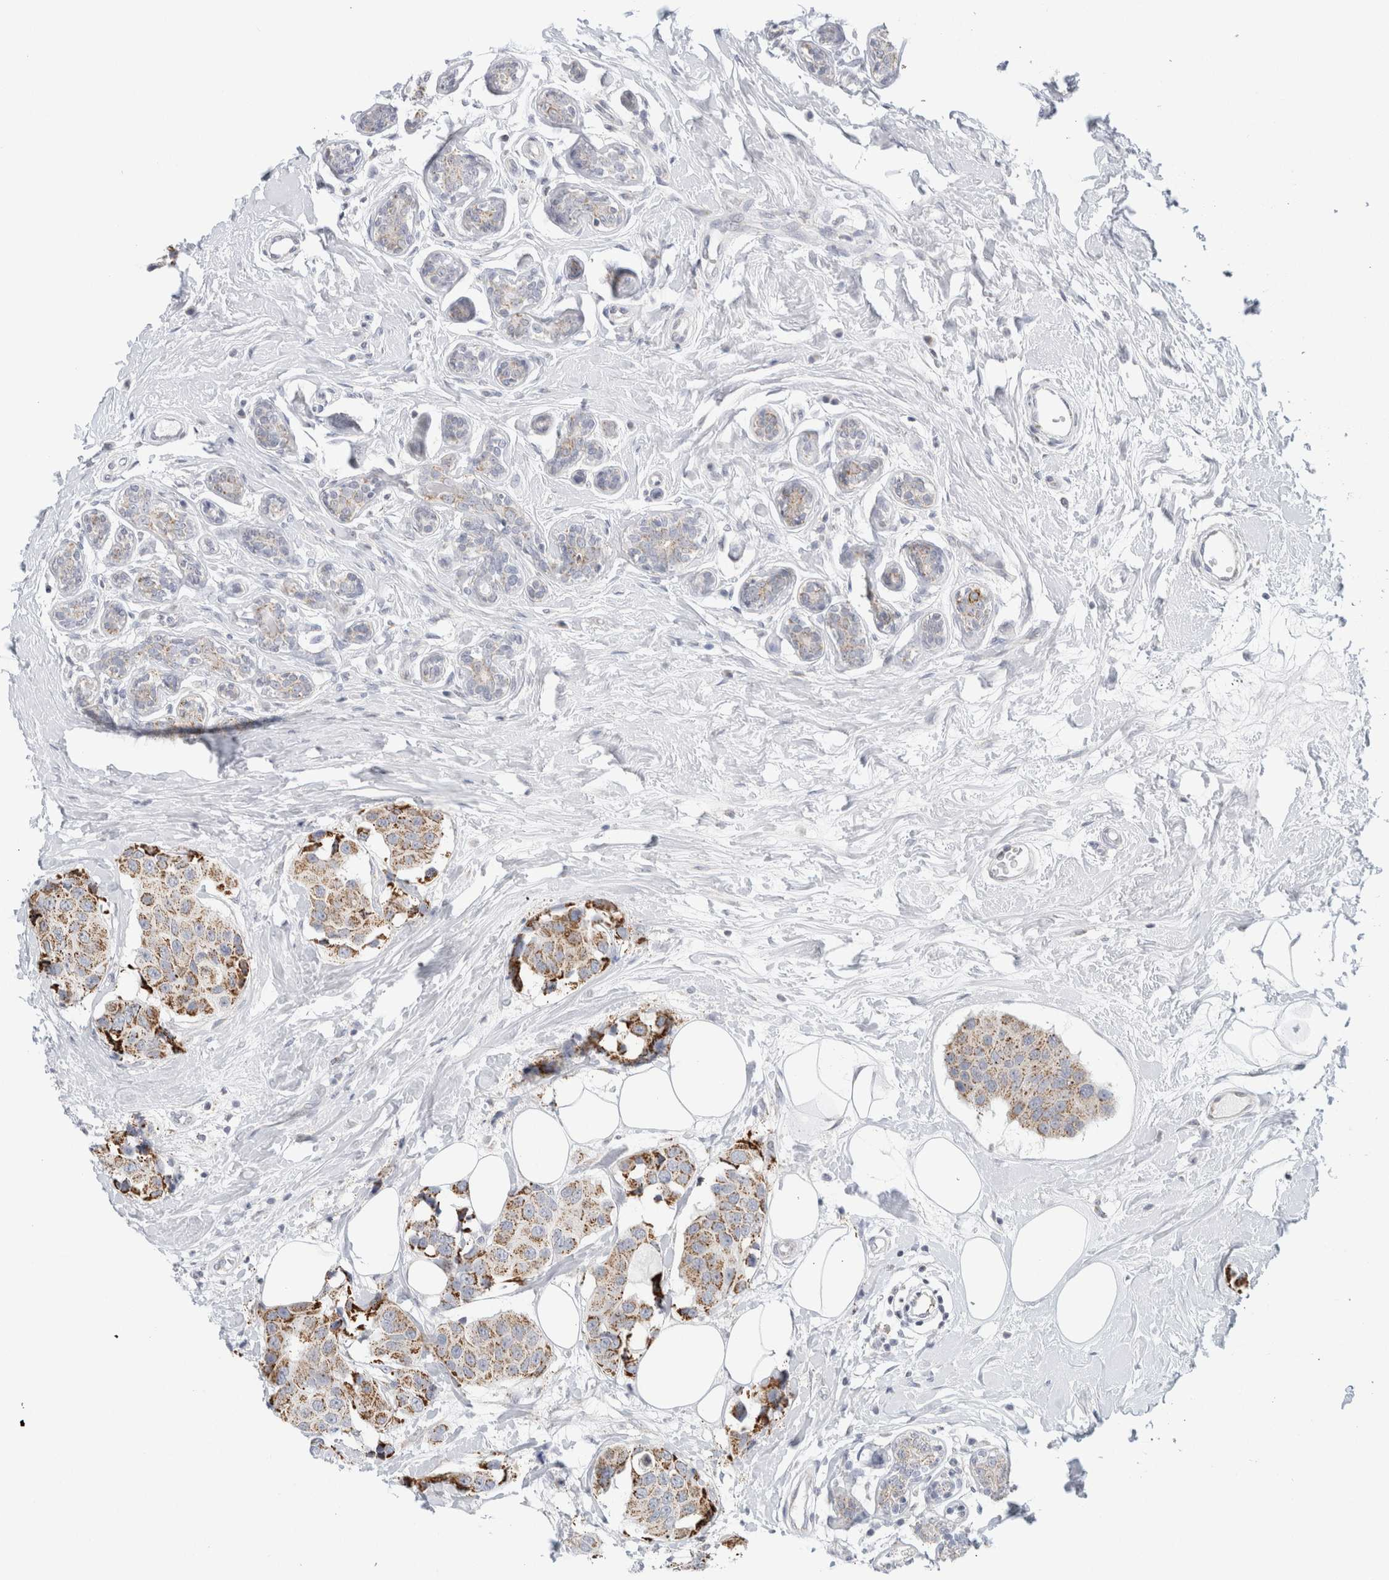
{"staining": {"intensity": "moderate", "quantity": ">75%", "location": "cytoplasmic/membranous"}, "tissue": "breast cancer", "cell_type": "Tumor cells", "image_type": "cancer", "snomed": [{"axis": "morphology", "description": "Normal tissue, NOS"}, {"axis": "morphology", "description": "Duct carcinoma"}, {"axis": "topography", "description": "Breast"}], "caption": "Immunohistochemistry of human breast cancer shows medium levels of moderate cytoplasmic/membranous positivity in about >75% of tumor cells.", "gene": "FAHD1", "patient": {"sex": "female", "age": 39}}